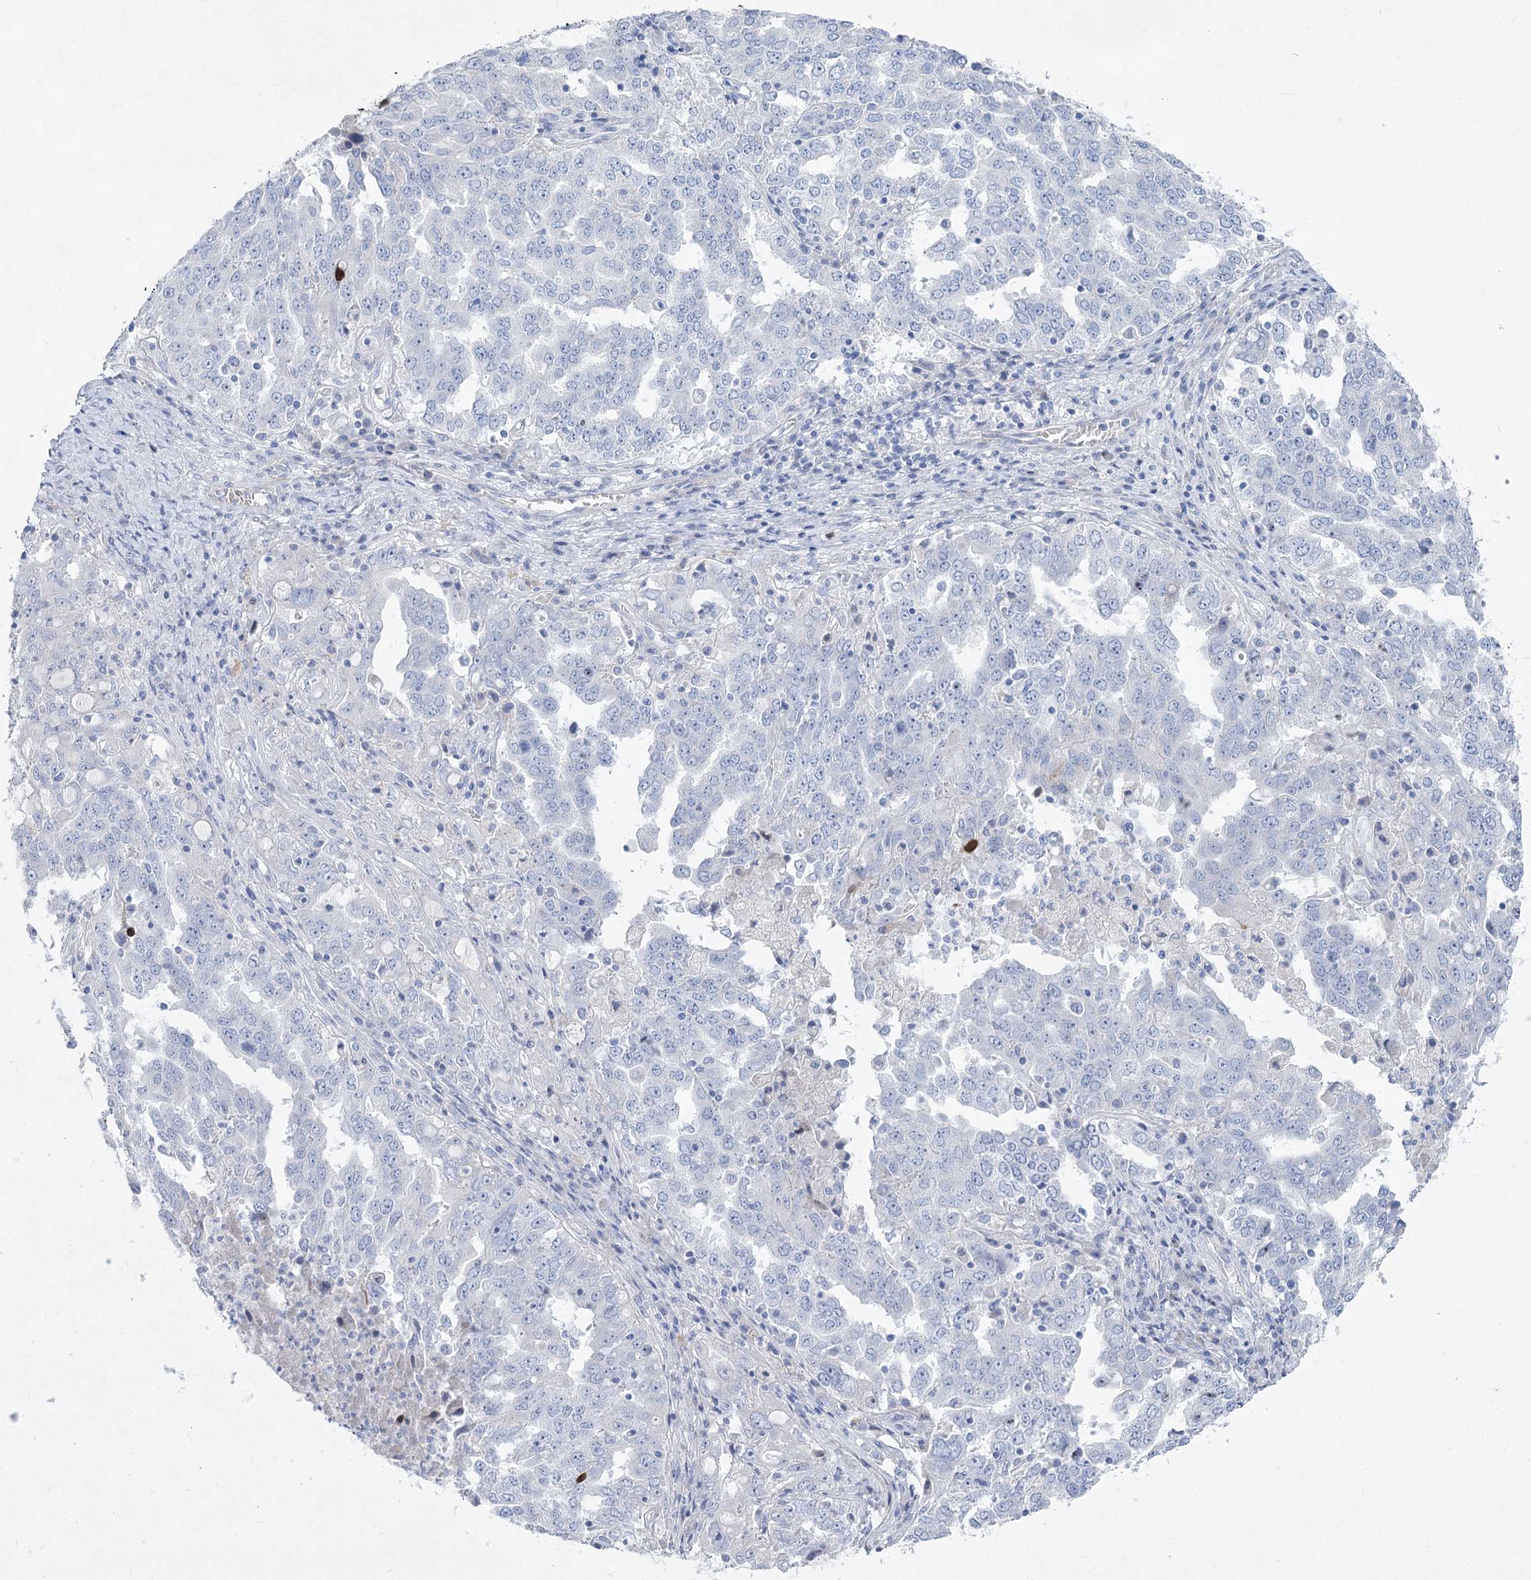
{"staining": {"intensity": "negative", "quantity": "none", "location": "none"}, "tissue": "ovarian cancer", "cell_type": "Tumor cells", "image_type": "cancer", "snomed": [{"axis": "morphology", "description": "Carcinoma, endometroid"}, {"axis": "topography", "description": "Ovary"}], "caption": "Human ovarian cancer (endometroid carcinoma) stained for a protein using immunohistochemistry exhibits no expression in tumor cells.", "gene": "WDR74", "patient": {"sex": "female", "age": 62}}